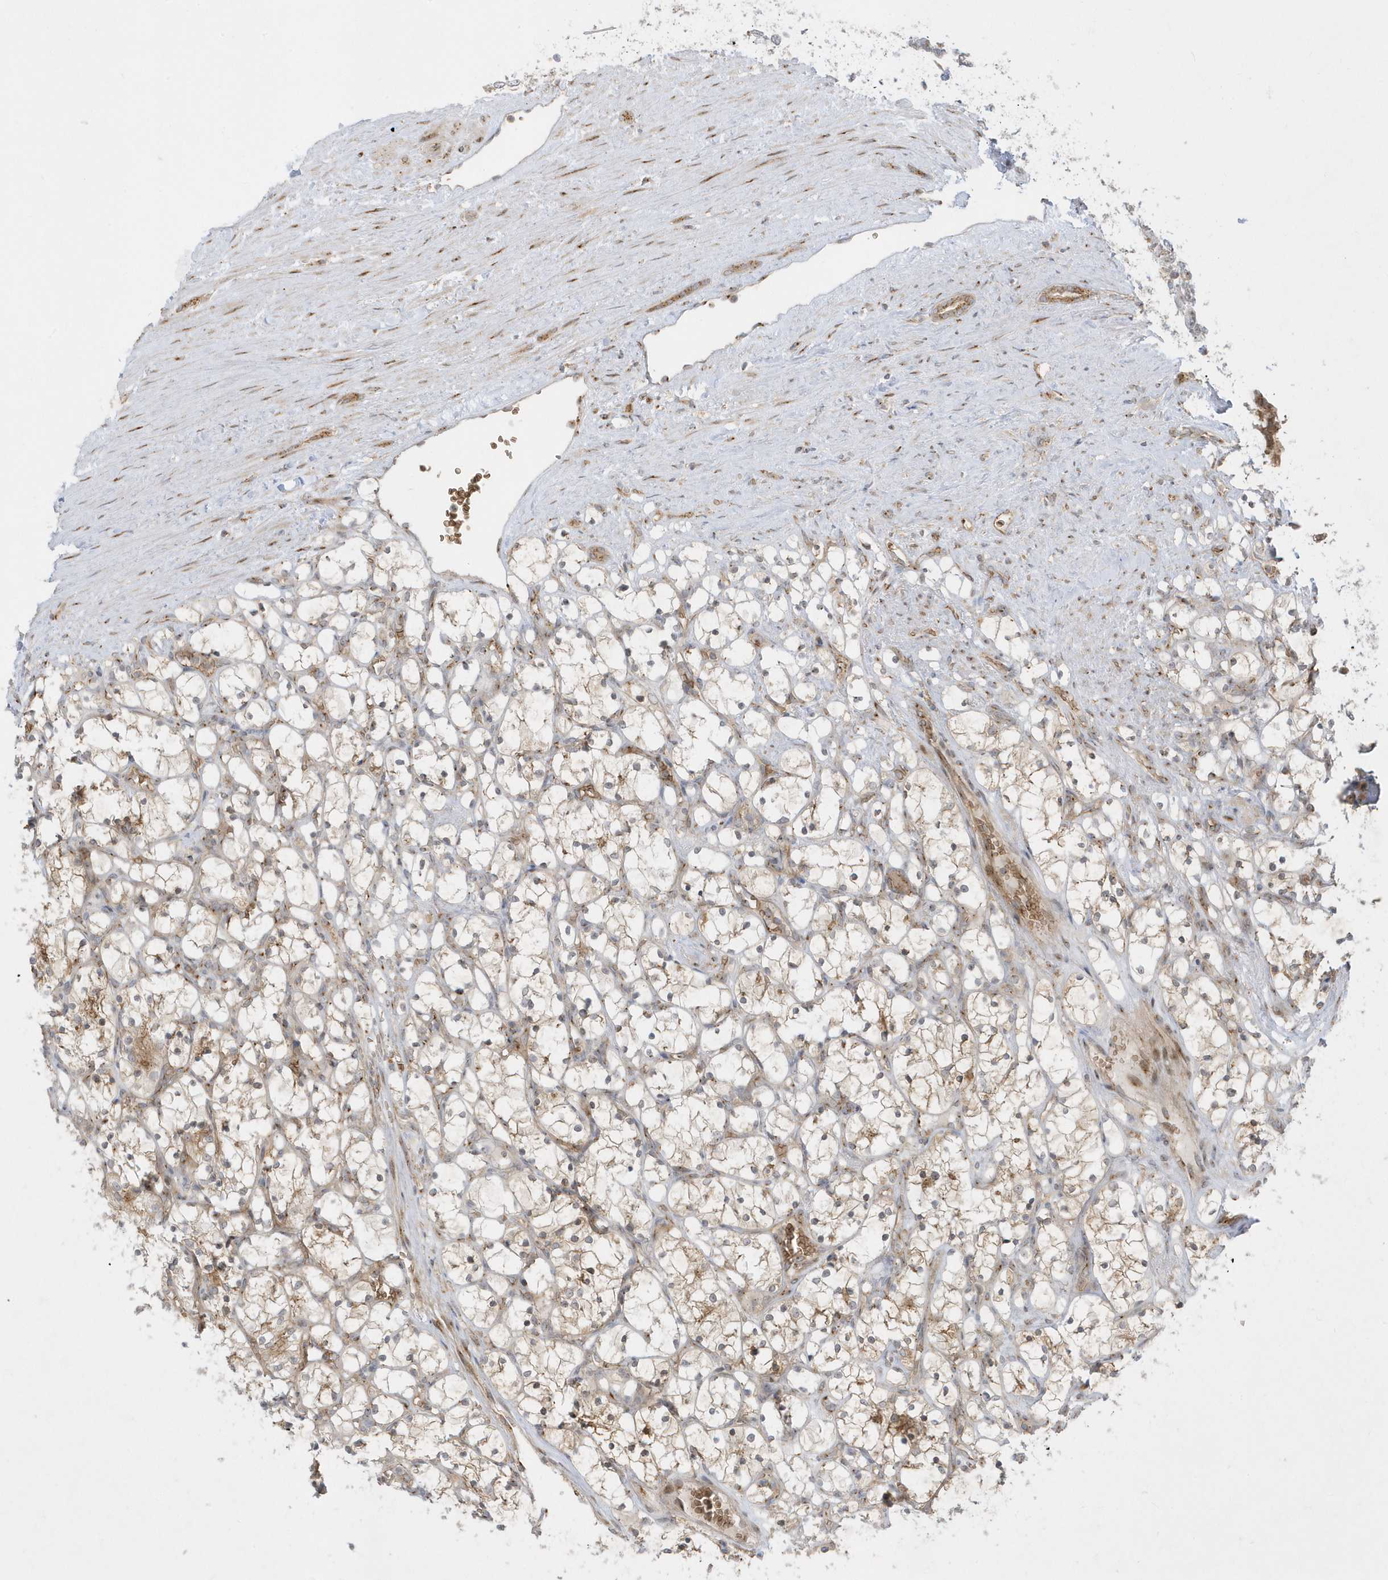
{"staining": {"intensity": "weak", "quantity": "25%-75%", "location": "cytoplasmic/membranous"}, "tissue": "renal cancer", "cell_type": "Tumor cells", "image_type": "cancer", "snomed": [{"axis": "morphology", "description": "Adenocarcinoma, NOS"}, {"axis": "topography", "description": "Kidney"}], "caption": "Protein expression analysis of renal adenocarcinoma reveals weak cytoplasmic/membranous positivity in approximately 25%-75% of tumor cells. The staining is performed using DAB brown chromogen to label protein expression. The nuclei are counter-stained blue using hematoxylin.", "gene": "RPP40", "patient": {"sex": "female", "age": 69}}